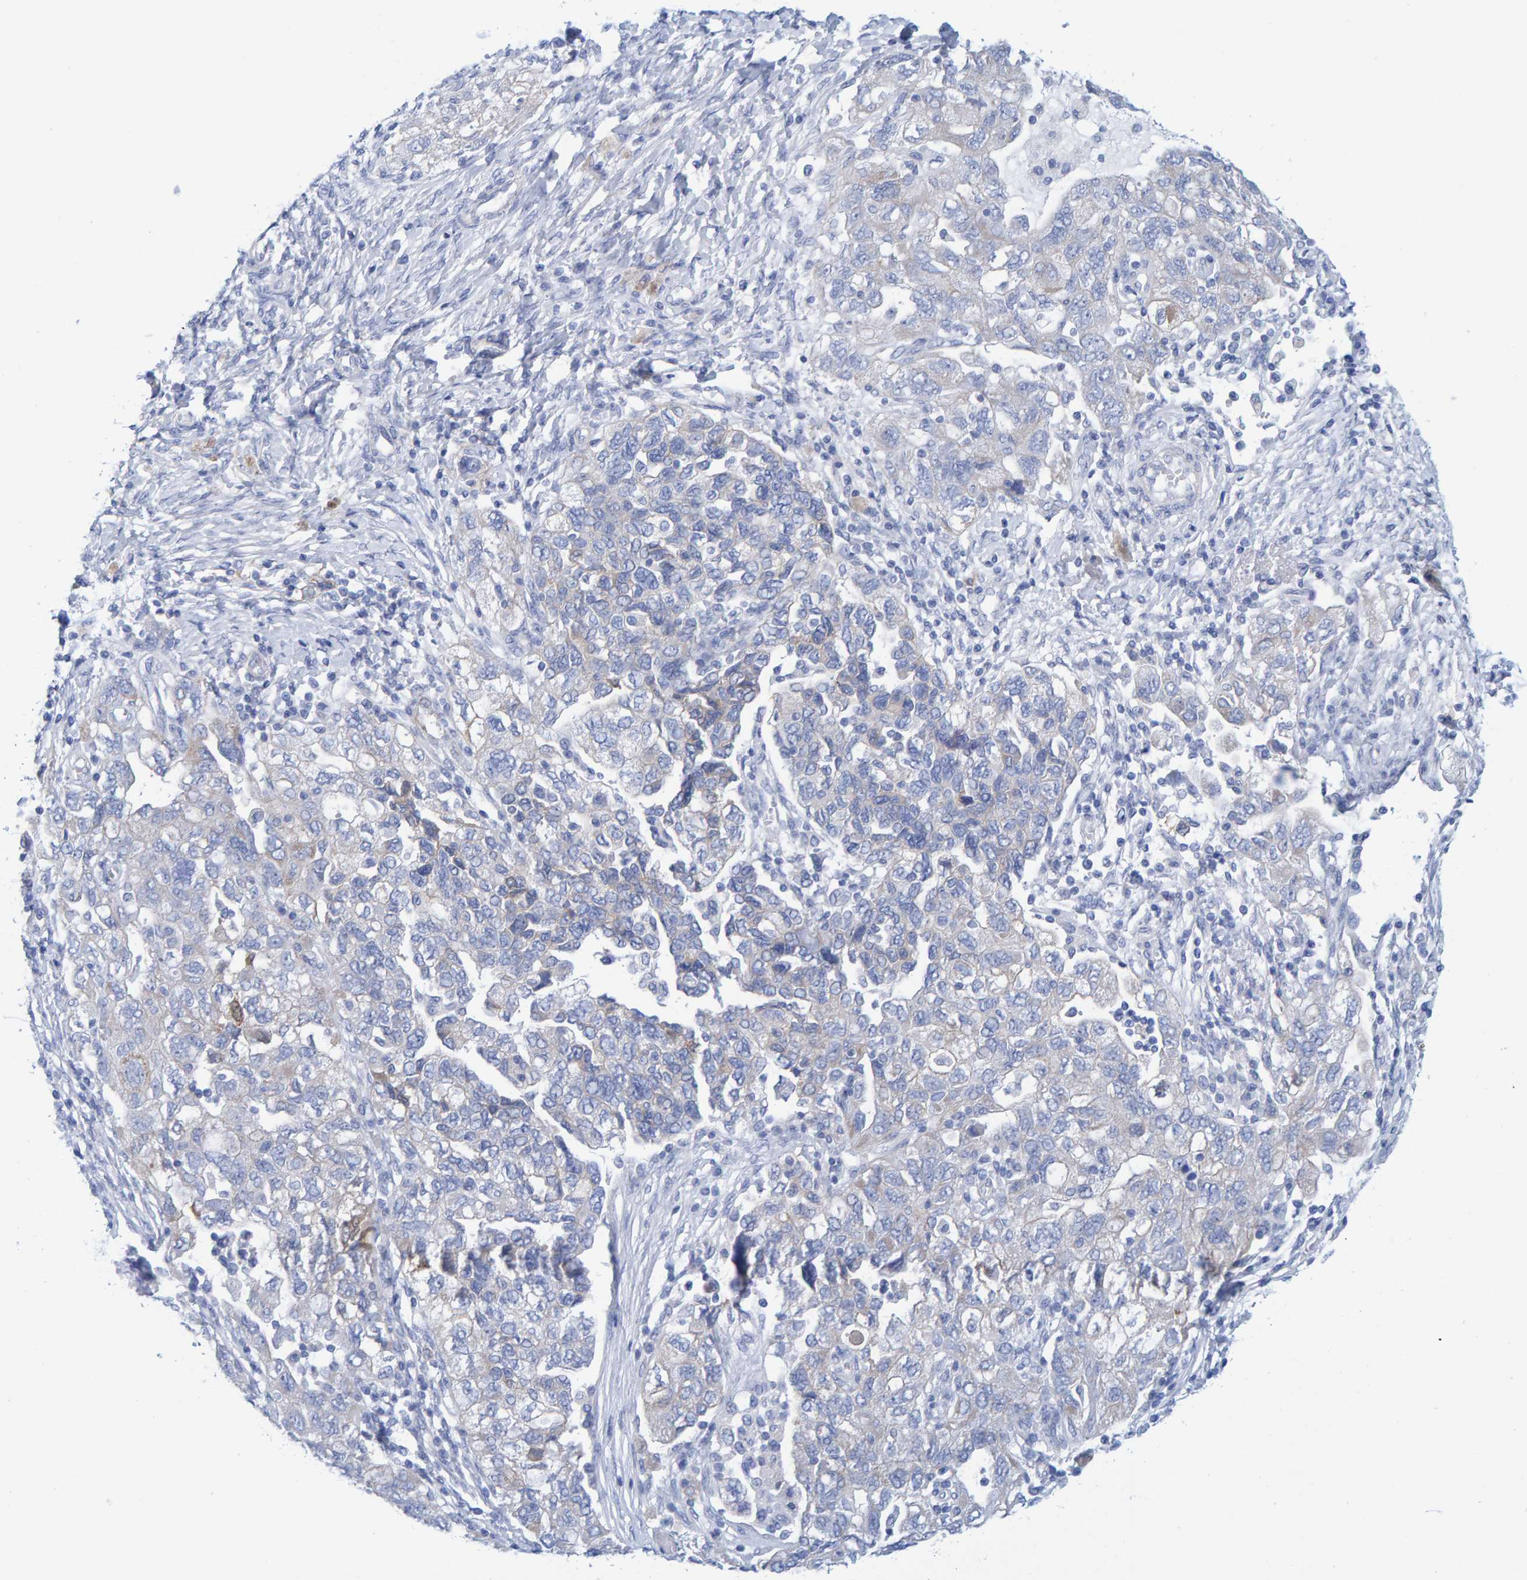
{"staining": {"intensity": "negative", "quantity": "none", "location": "none"}, "tissue": "ovarian cancer", "cell_type": "Tumor cells", "image_type": "cancer", "snomed": [{"axis": "morphology", "description": "Carcinoma, NOS"}, {"axis": "morphology", "description": "Cystadenocarcinoma, serous, NOS"}, {"axis": "topography", "description": "Ovary"}], "caption": "Immunohistochemistry (IHC) histopathology image of neoplastic tissue: human serous cystadenocarcinoma (ovarian) stained with DAB shows no significant protein expression in tumor cells. (DAB immunohistochemistry, high magnification).", "gene": "JAKMIP3", "patient": {"sex": "female", "age": 69}}